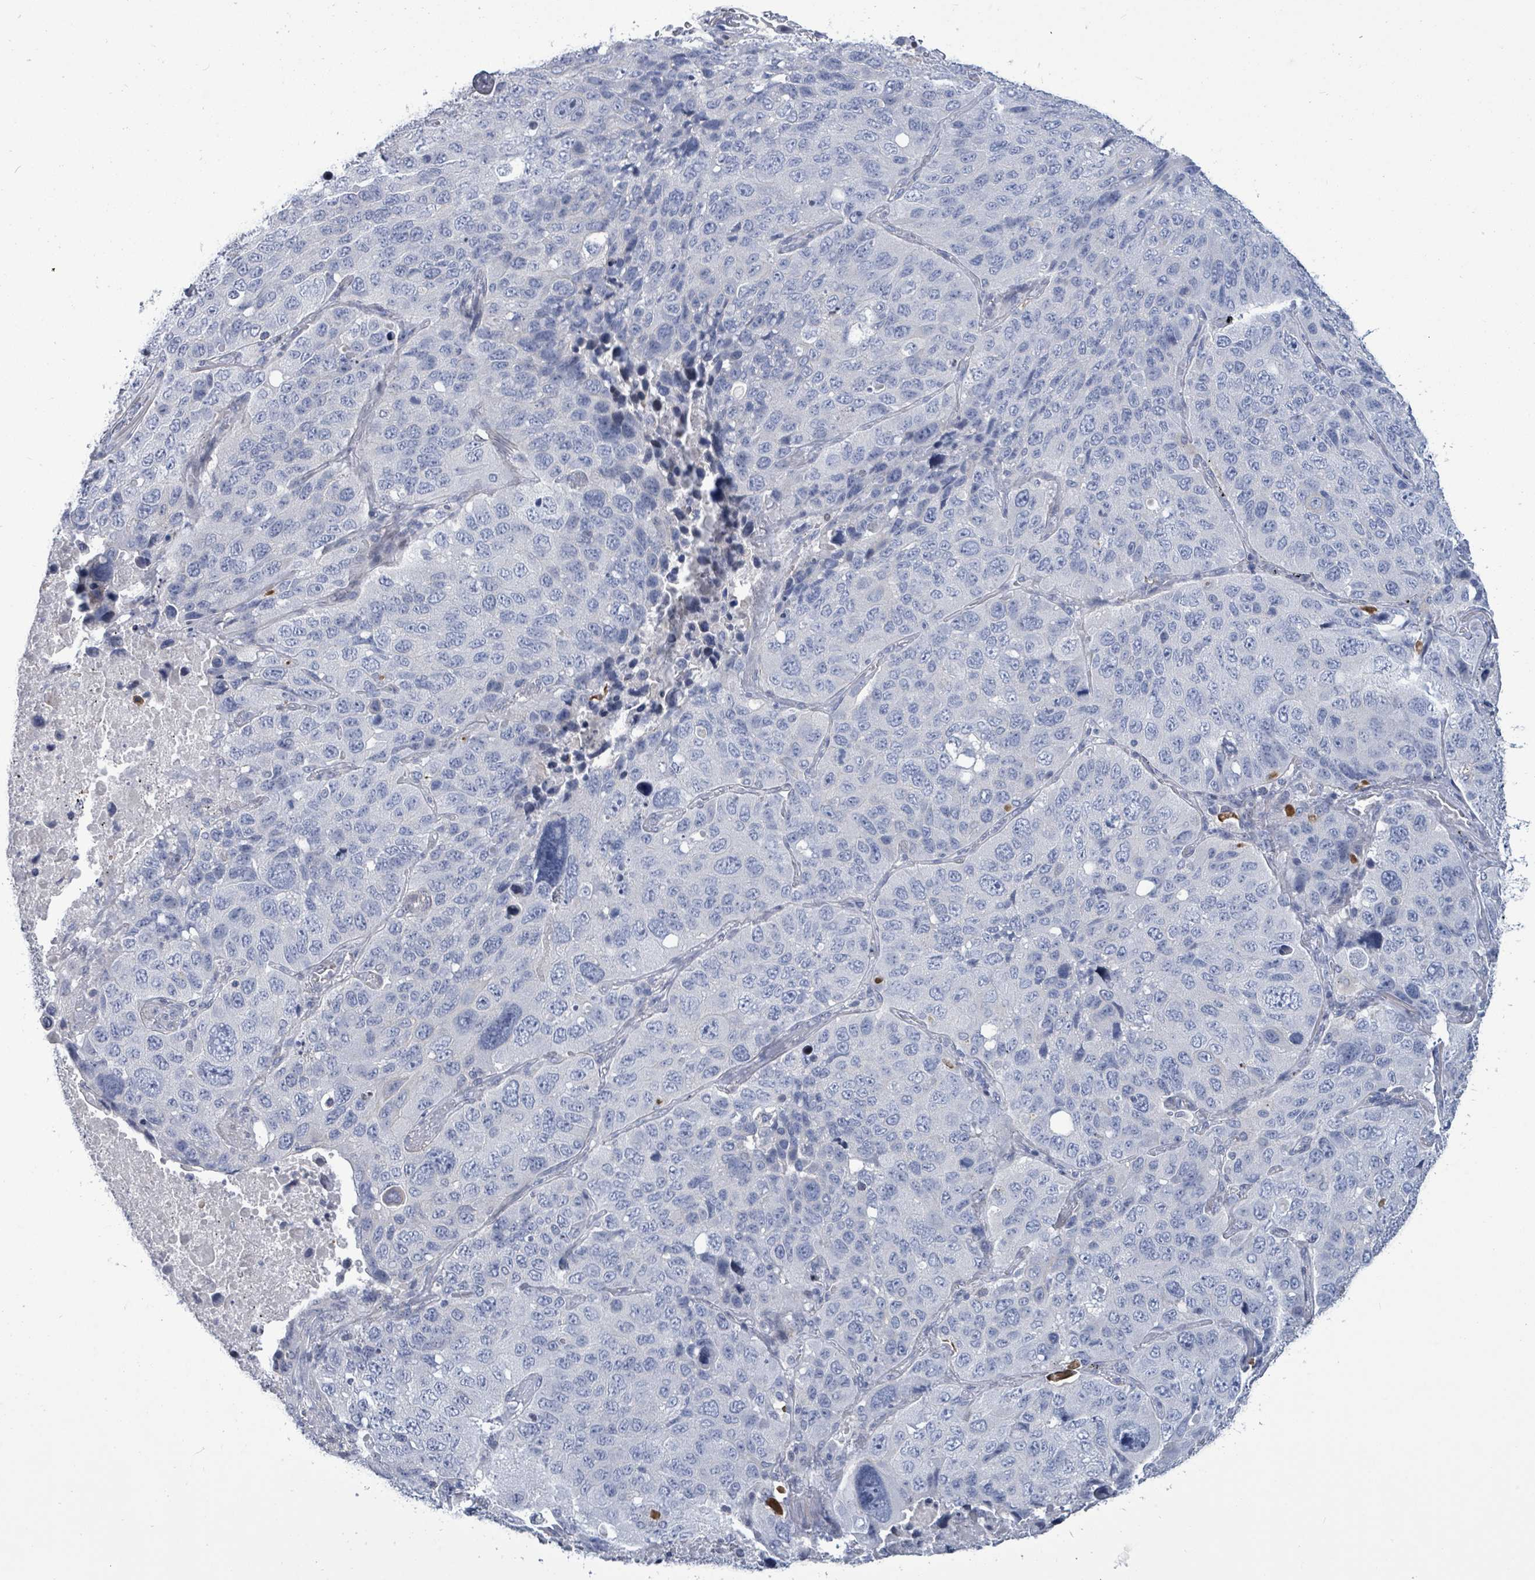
{"staining": {"intensity": "negative", "quantity": "none", "location": "none"}, "tissue": "lung cancer", "cell_type": "Tumor cells", "image_type": "cancer", "snomed": [{"axis": "morphology", "description": "Squamous cell carcinoma, NOS"}, {"axis": "topography", "description": "Lung"}], "caption": "The histopathology image reveals no staining of tumor cells in lung cancer. (DAB immunohistochemistry with hematoxylin counter stain).", "gene": "NTN3", "patient": {"sex": "male", "age": 60}}